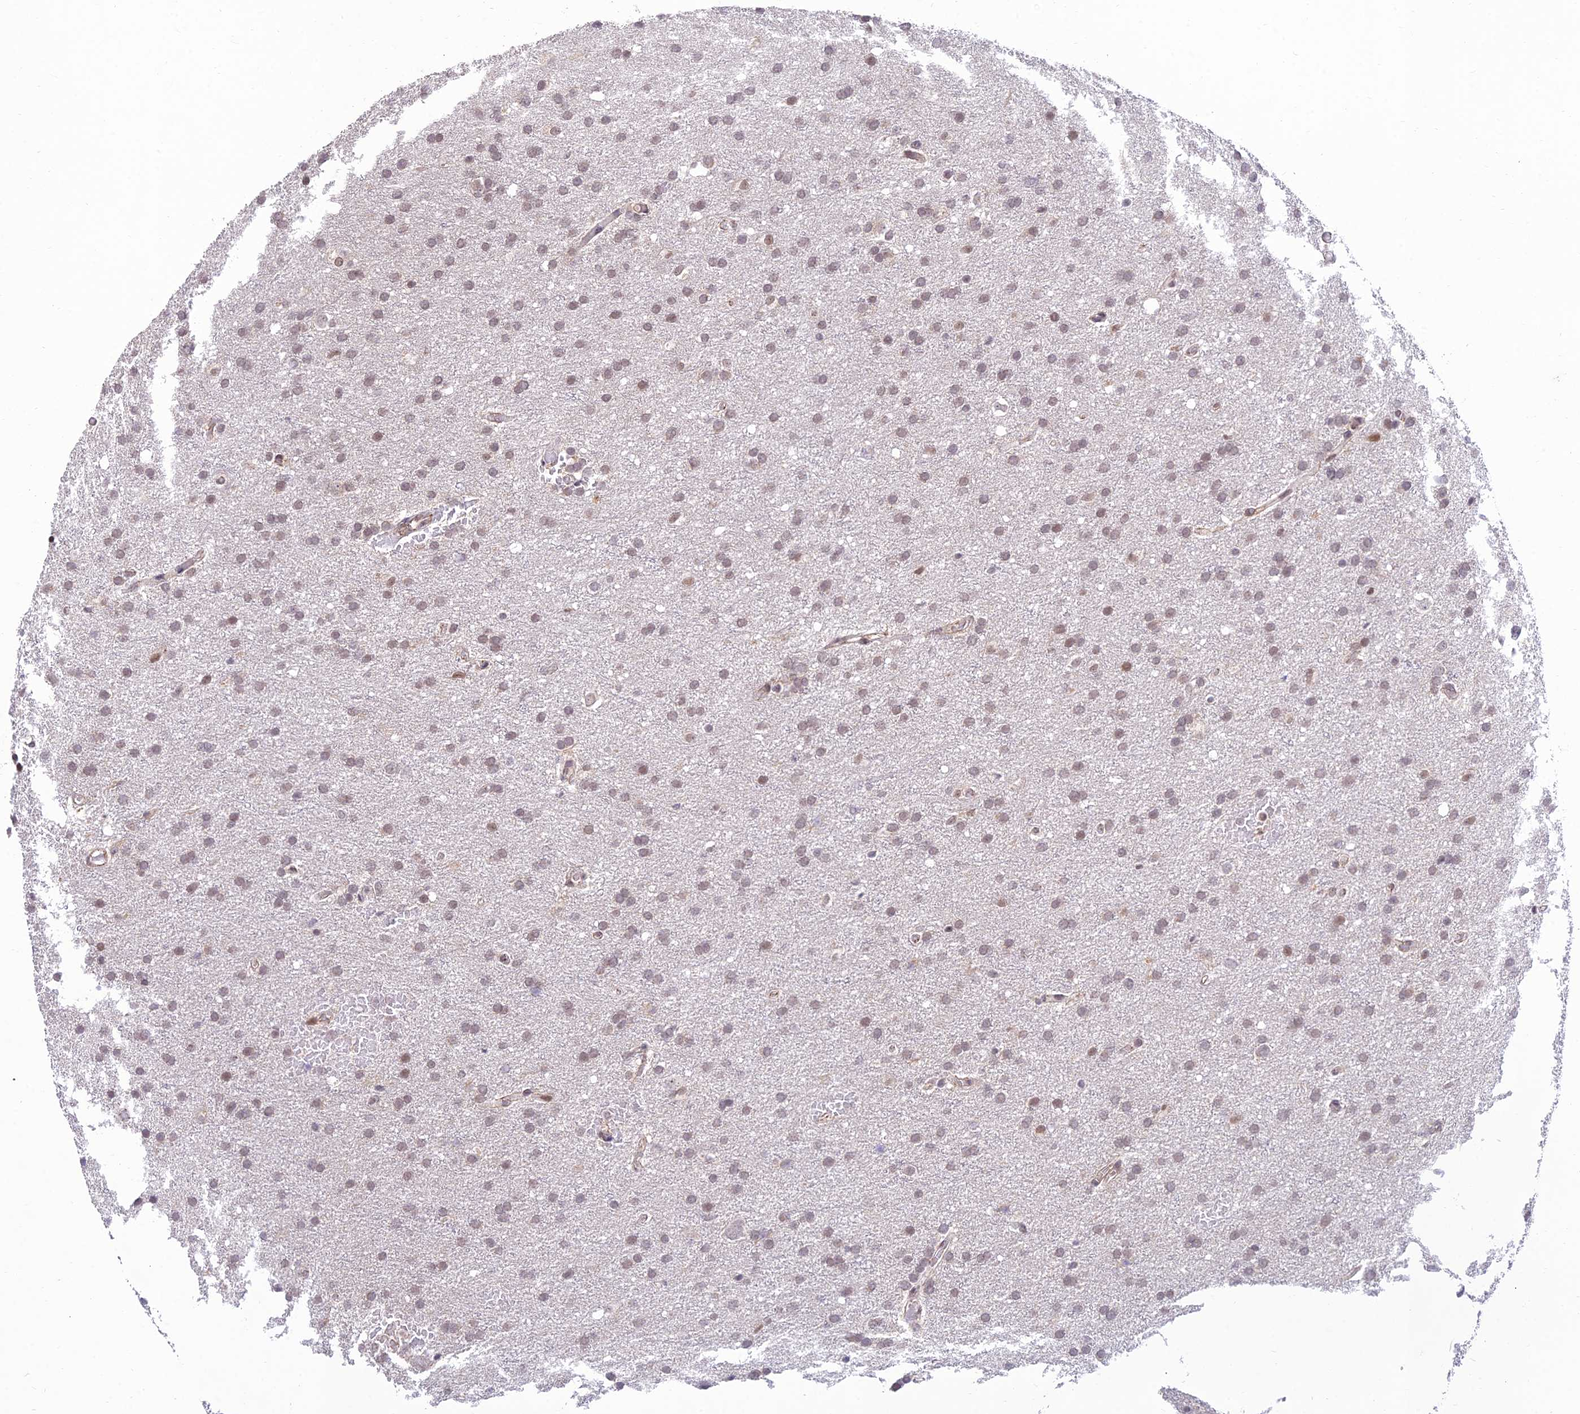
{"staining": {"intensity": "weak", "quantity": ">75%", "location": "nuclear"}, "tissue": "glioma", "cell_type": "Tumor cells", "image_type": "cancer", "snomed": [{"axis": "morphology", "description": "Glioma, malignant, High grade"}, {"axis": "topography", "description": "Cerebral cortex"}], "caption": "The immunohistochemical stain shows weak nuclear staining in tumor cells of malignant glioma (high-grade) tissue.", "gene": "MICOS13", "patient": {"sex": "female", "age": 36}}